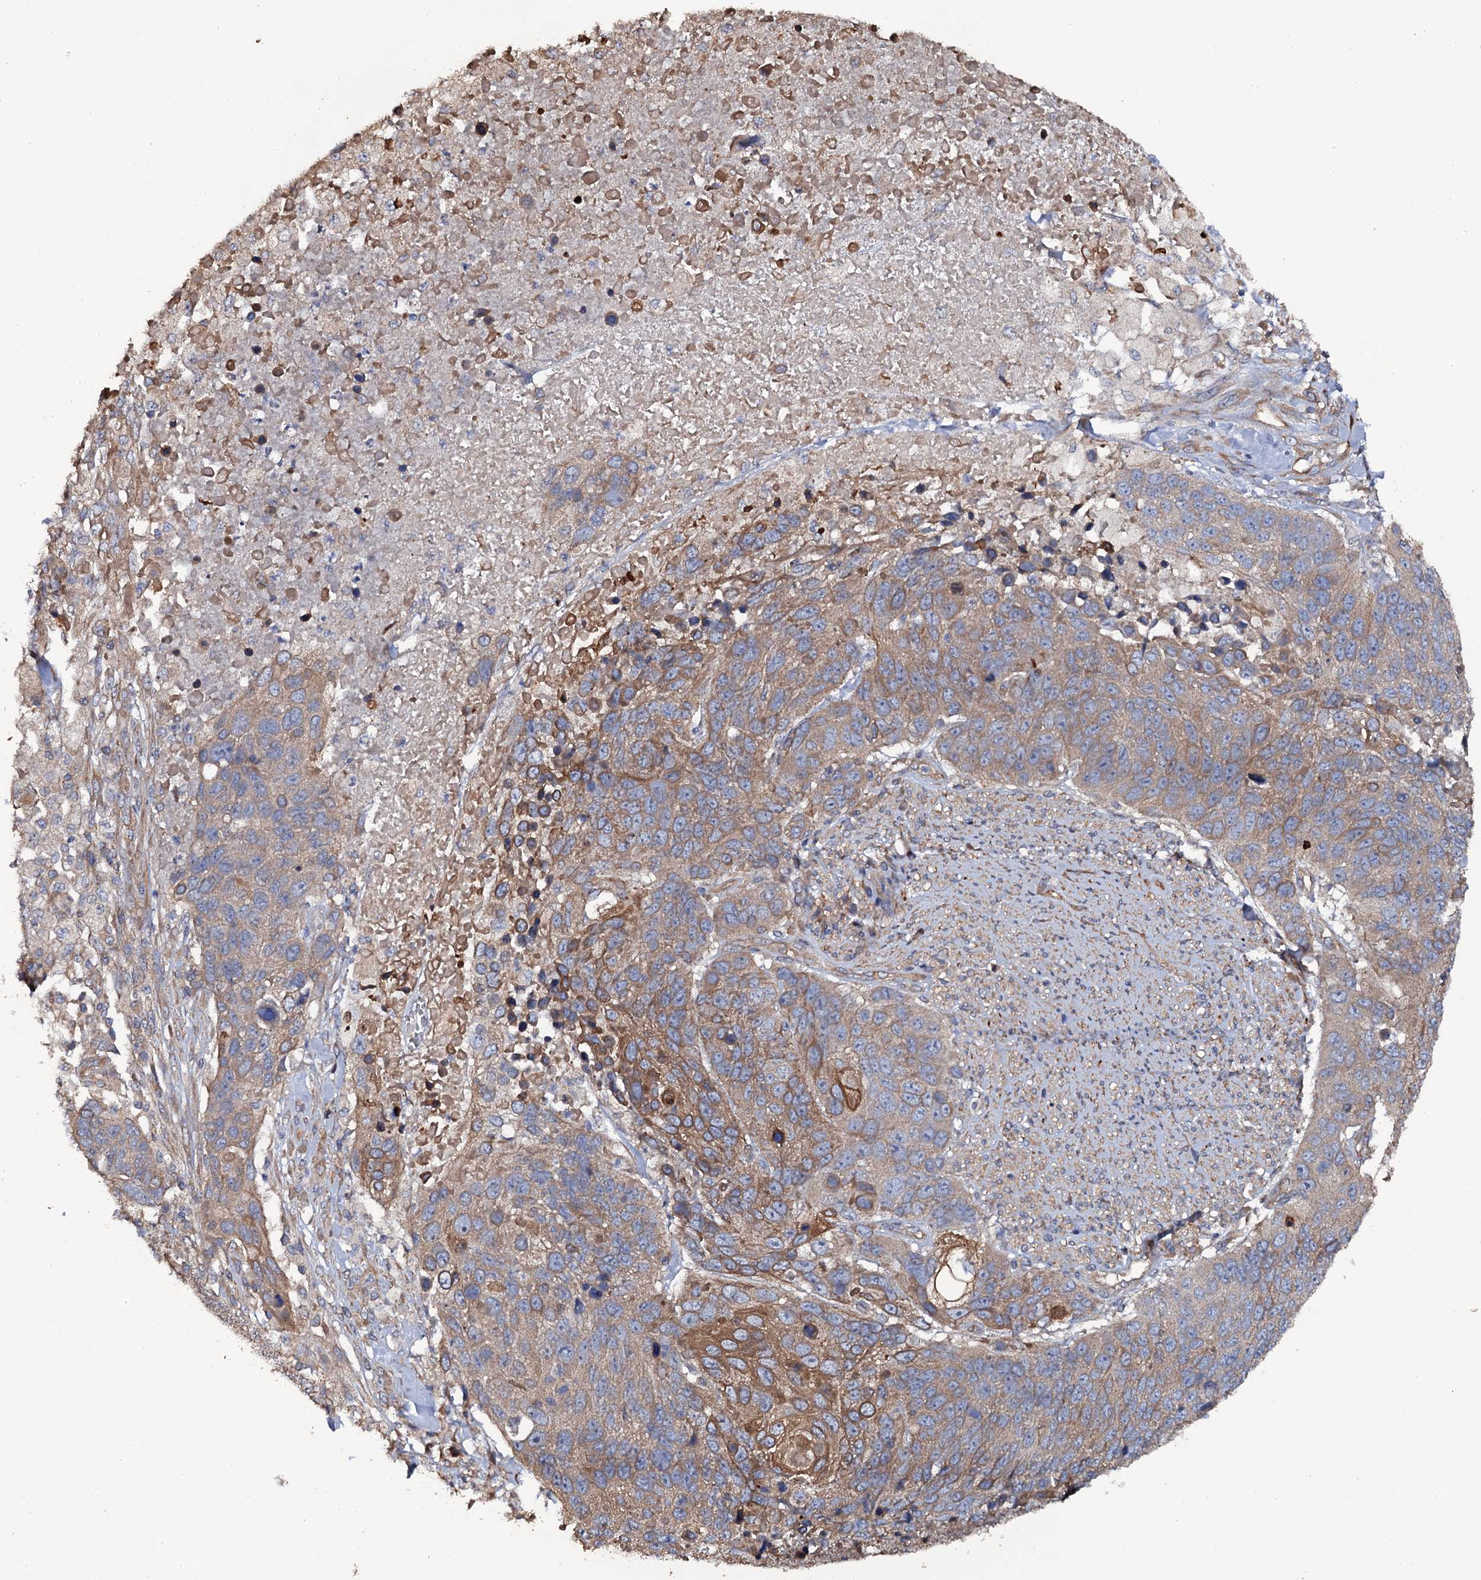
{"staining": {"intensity": "moderate", "quantity": "25%-75%", "location": "cytoplasmic/membranous"}, "tissue": "lung cancer", "cell_type": "Tumor cells", "image_type": "cancer", "snomed": [{"axis": "morphology", "description": "Normal tissue, NOS"}, {"axis": "morphology", "description": "Squamous cell carcinoma, NOS"}, {"axis": "topography", "description": "Lymph node"}, {"axis": "topography", "description": "Lung"}], "caption": "DAB (3,3'-diaminobenzidine) immunohistochemical staining of lung squamous cell carcinoma reveals moderate cytoplasmic/membranous protein expression in approximately 25%-75% of tumor cells. (Brightfield microscopy of DAB IHC at high magnification).", "gene": "TTC23", "patient": {"sex": "male", "age": 66}}